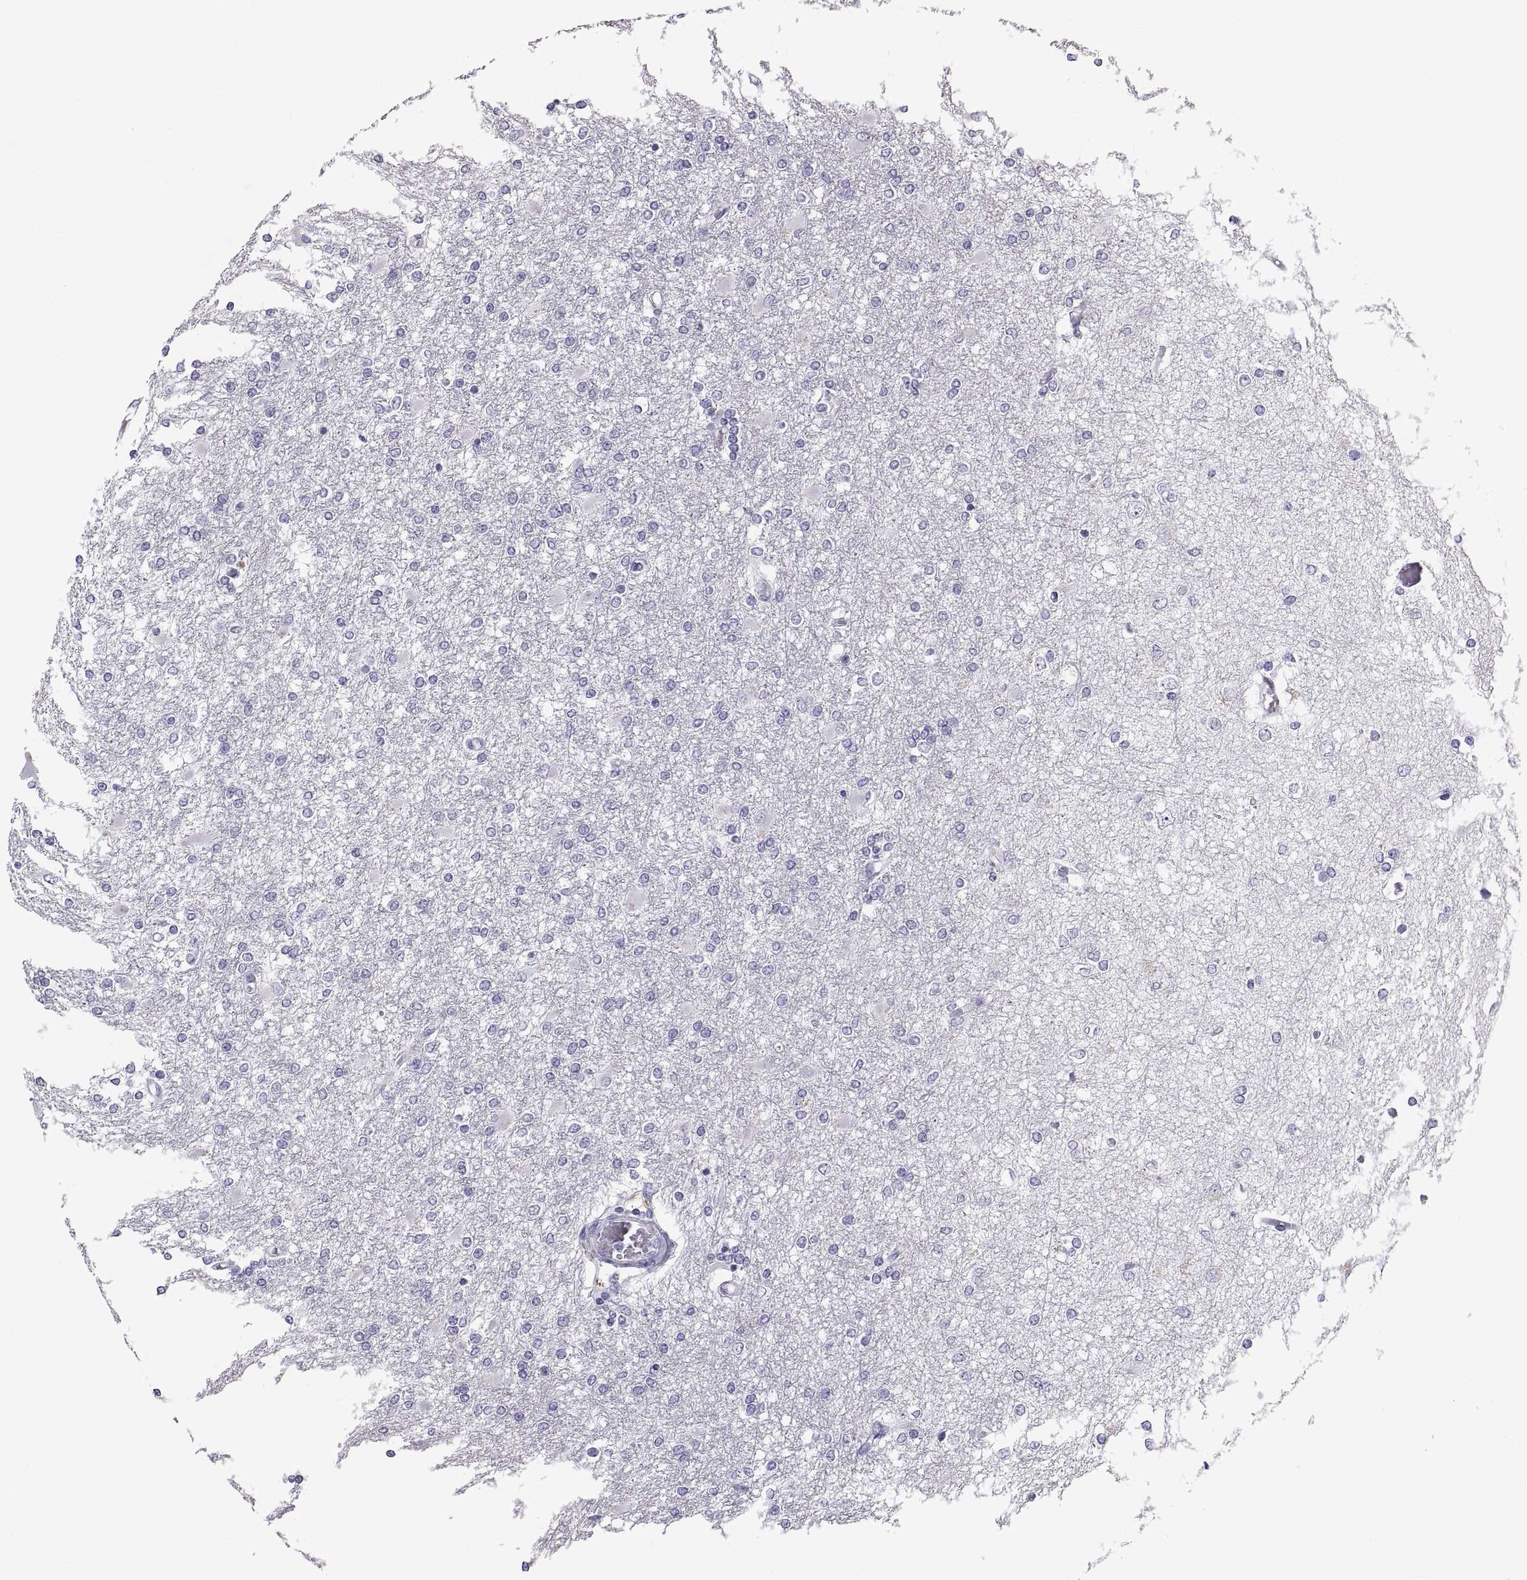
{"staining": {"intensity": "negative", "quantity": "none", "location": "none"}, "tissue": "glioma", "cell_type": "Tumor cells", "image_type": "cancer", "snomed": [{"axis": "morphology", "description": "Glioma, malignant, High grade"}, {"axis": "topography", "description": "Cerebral cortex"}], "caption": "Immunohistochemistry of human glioma demonstrates no staining in tumor cells.", "gene": "FAM170A", "patient": {"sex": "male", "age": 79}}